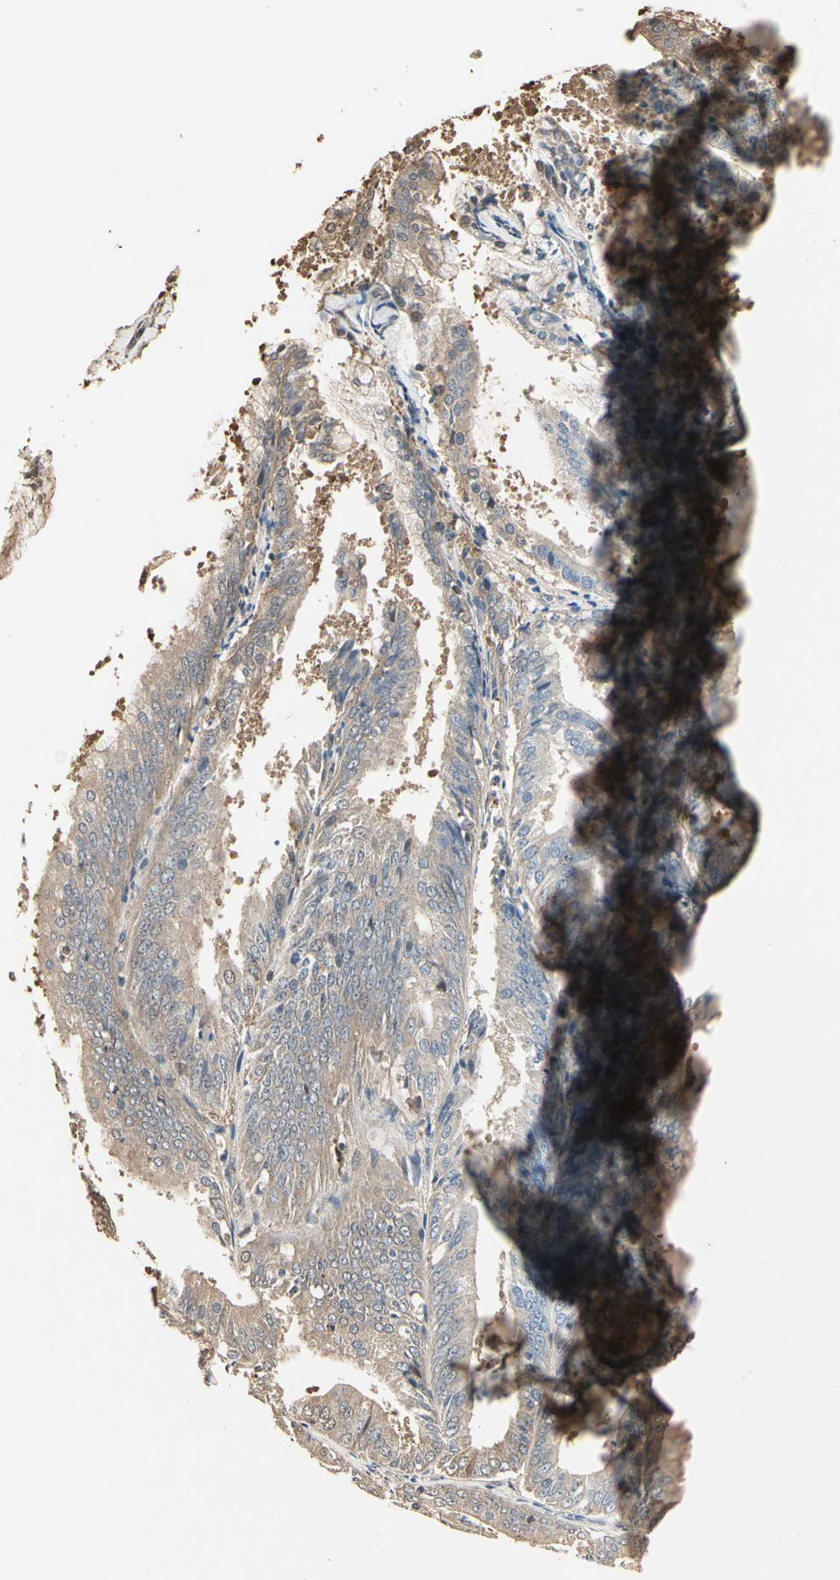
{"staining": {"intensity": "moderate", "quantity": ">75%", "location": "cytoplasmic/membranous"}, "tissue": "endometrial cancer", "cell_type": "Tumor cells", "image_type": "cancer", "snomed": [{"axis": "morphology", "description": "Adenocarcinoma, NOS"}, {"axis": "topography", "description": "Endometrium"}], "caption": "This is an image of immunohistochemistry (IHC) staining of endometrial adenocarcinoma, which shows moderate expression in the cytoplasmic/membranous of tumor cells.", "gene": "DRG2", "patient": {"sex": "female", "age": 63}}